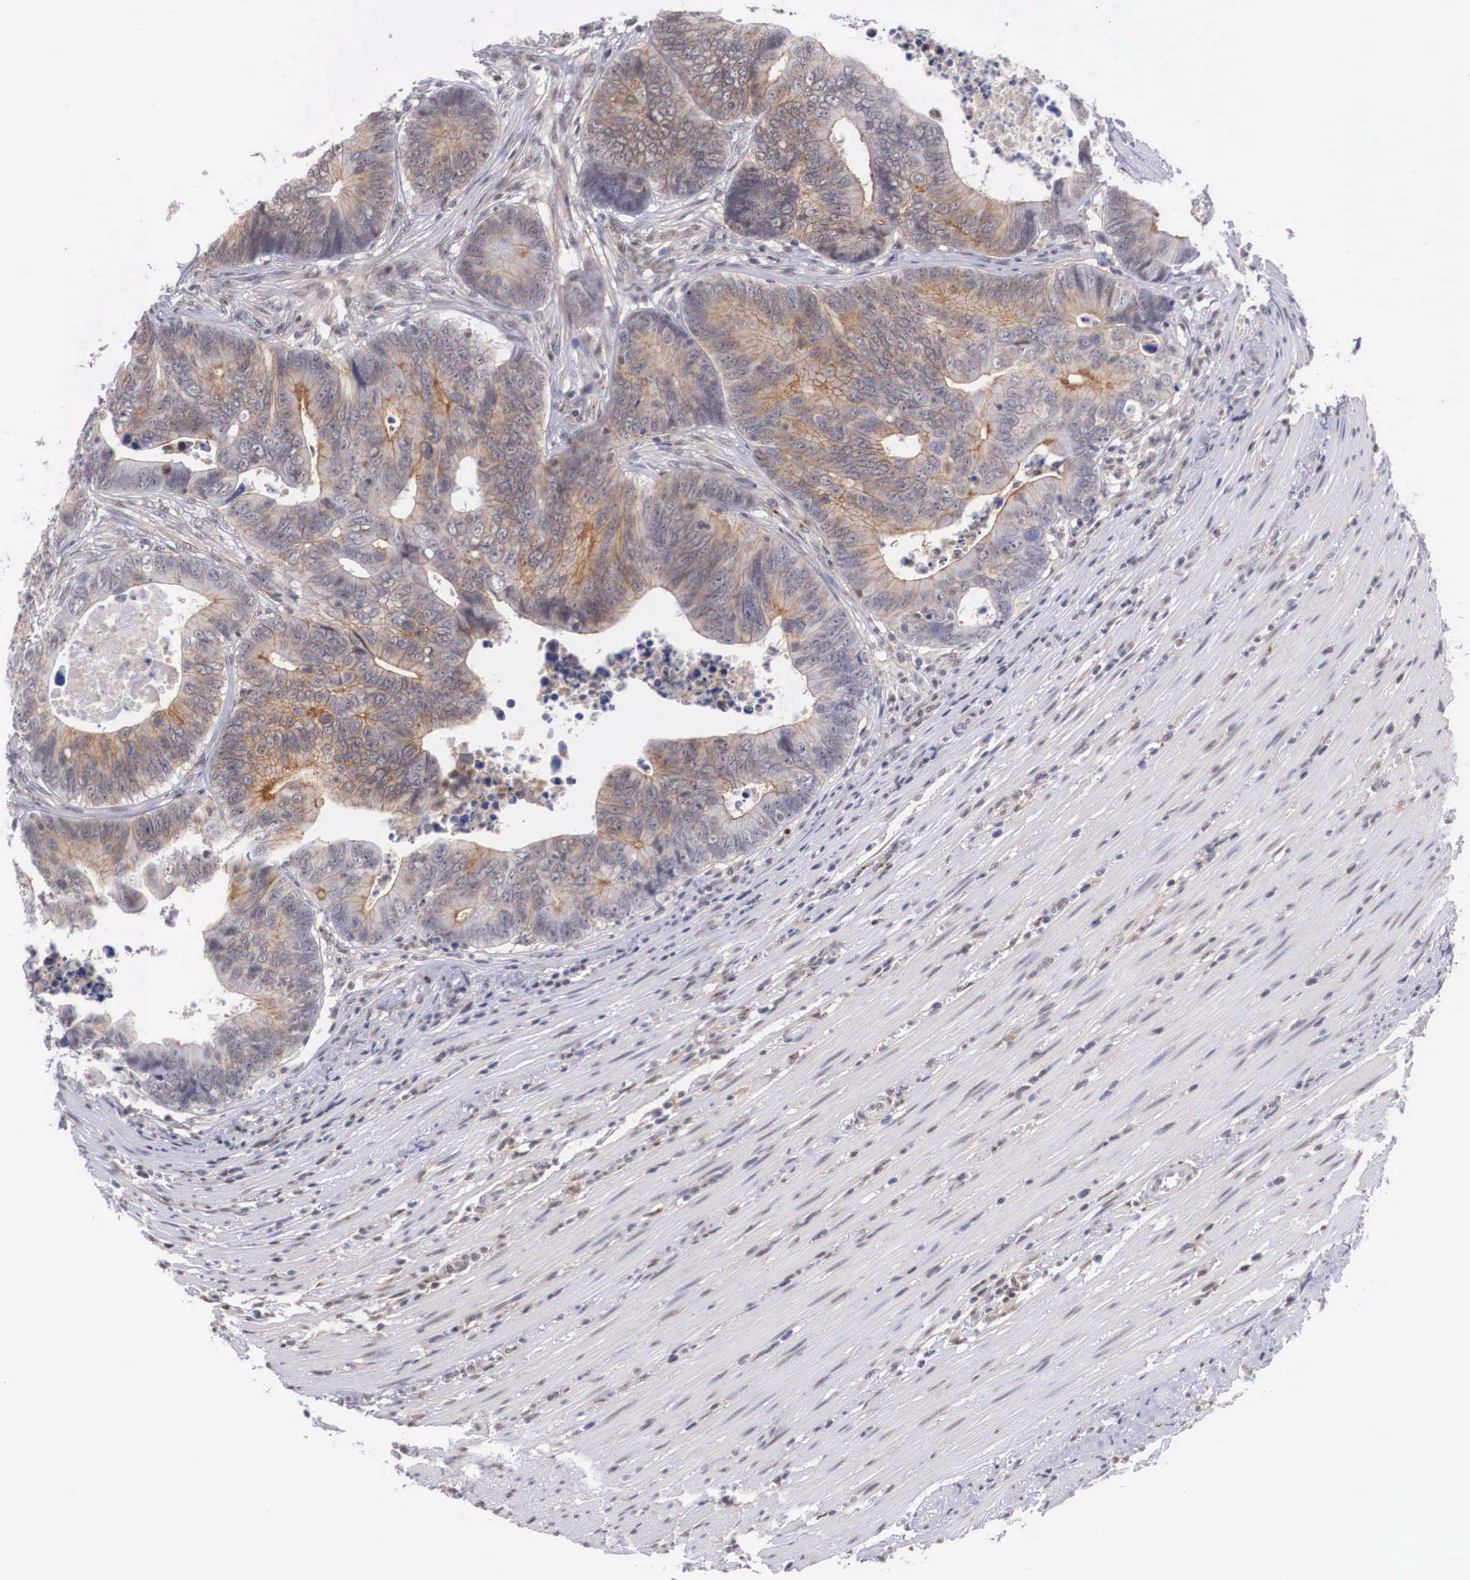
{"staining": {"intensity": "weak", "quantity": "25%-75%", "location": "cytoplasmic/membranous"}, "tissue": "colorectal cancer", "cell_type": "Tumor cells", "image_type": "cancer", "snomed": [{"axis": "morphology", "description": "Adenocarcinoma, NOS"}, {"axis": "topography", "description": "Colon"}], "caption": "Colorectal cancer (adenocarcinoma) tissue exhibits weak cytoplasmic/membranous positivity in about 25%-75% of tumor cells, visualized by immunohistochemistry.", "gene": "NR4A2", "patient": {"sex": "female", "age": 78}}